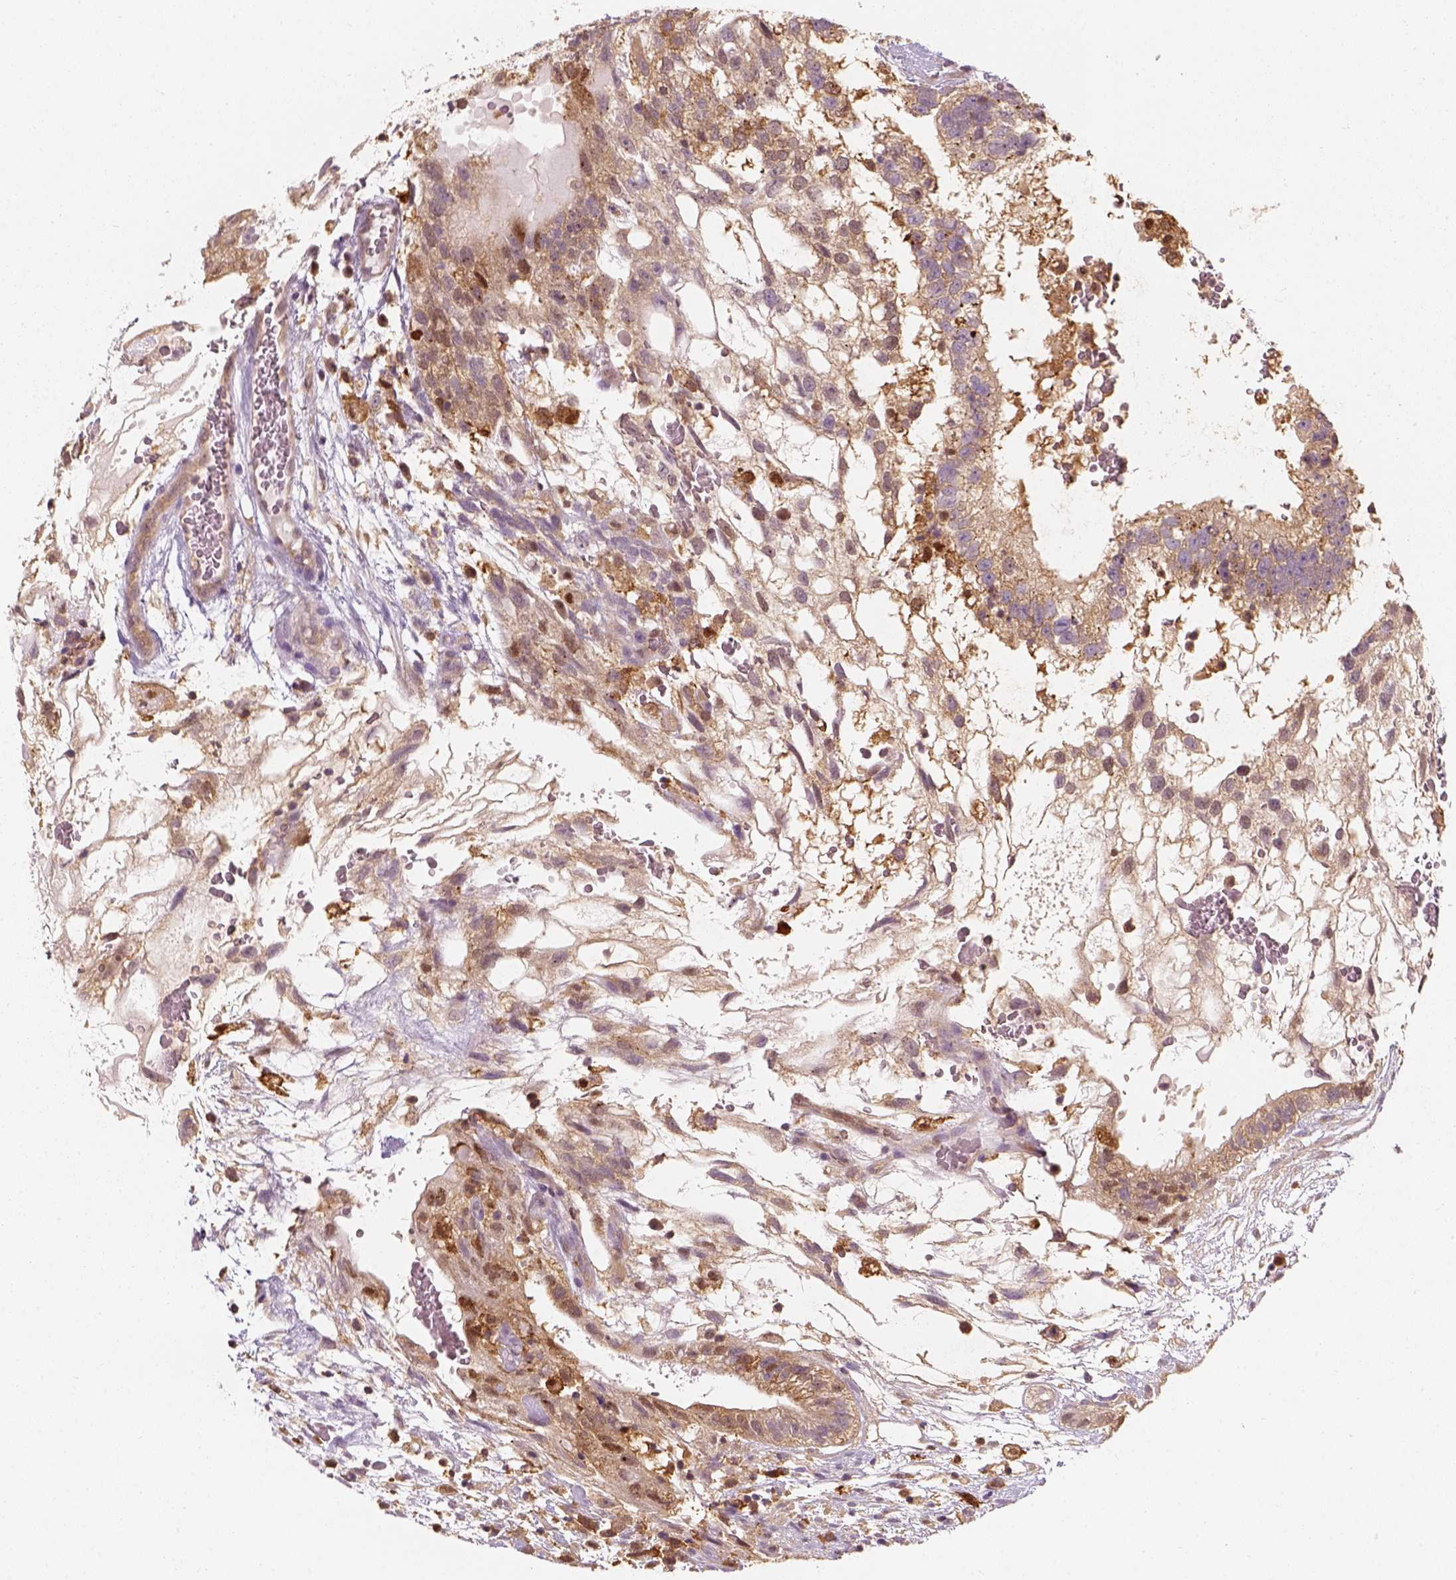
{"staining": {"intensity": "weak", "quantity": ">75%", "location": "cytoplasmic/membranous"}, "tissue": "testis cancer", "cell_type": "Tumor cells", "image_type": "cancer", "snomed": [{"axis": "morphology", "description": "Normal tissue, NOS"}, {"axis": "morphology", "description": "Carcinoma, Embryonal, NOS"}, {"axis": "topography", "description": "Testis"}], "caption": "Protein expression by immunohistochemistry demonstrates weak cytoplasmic/membranous staining in about >75% of tumor cells in embryonal carcinoma (testis).", "gene": "SQSTM1", "patient": {"sex": "male", "age": 32}}